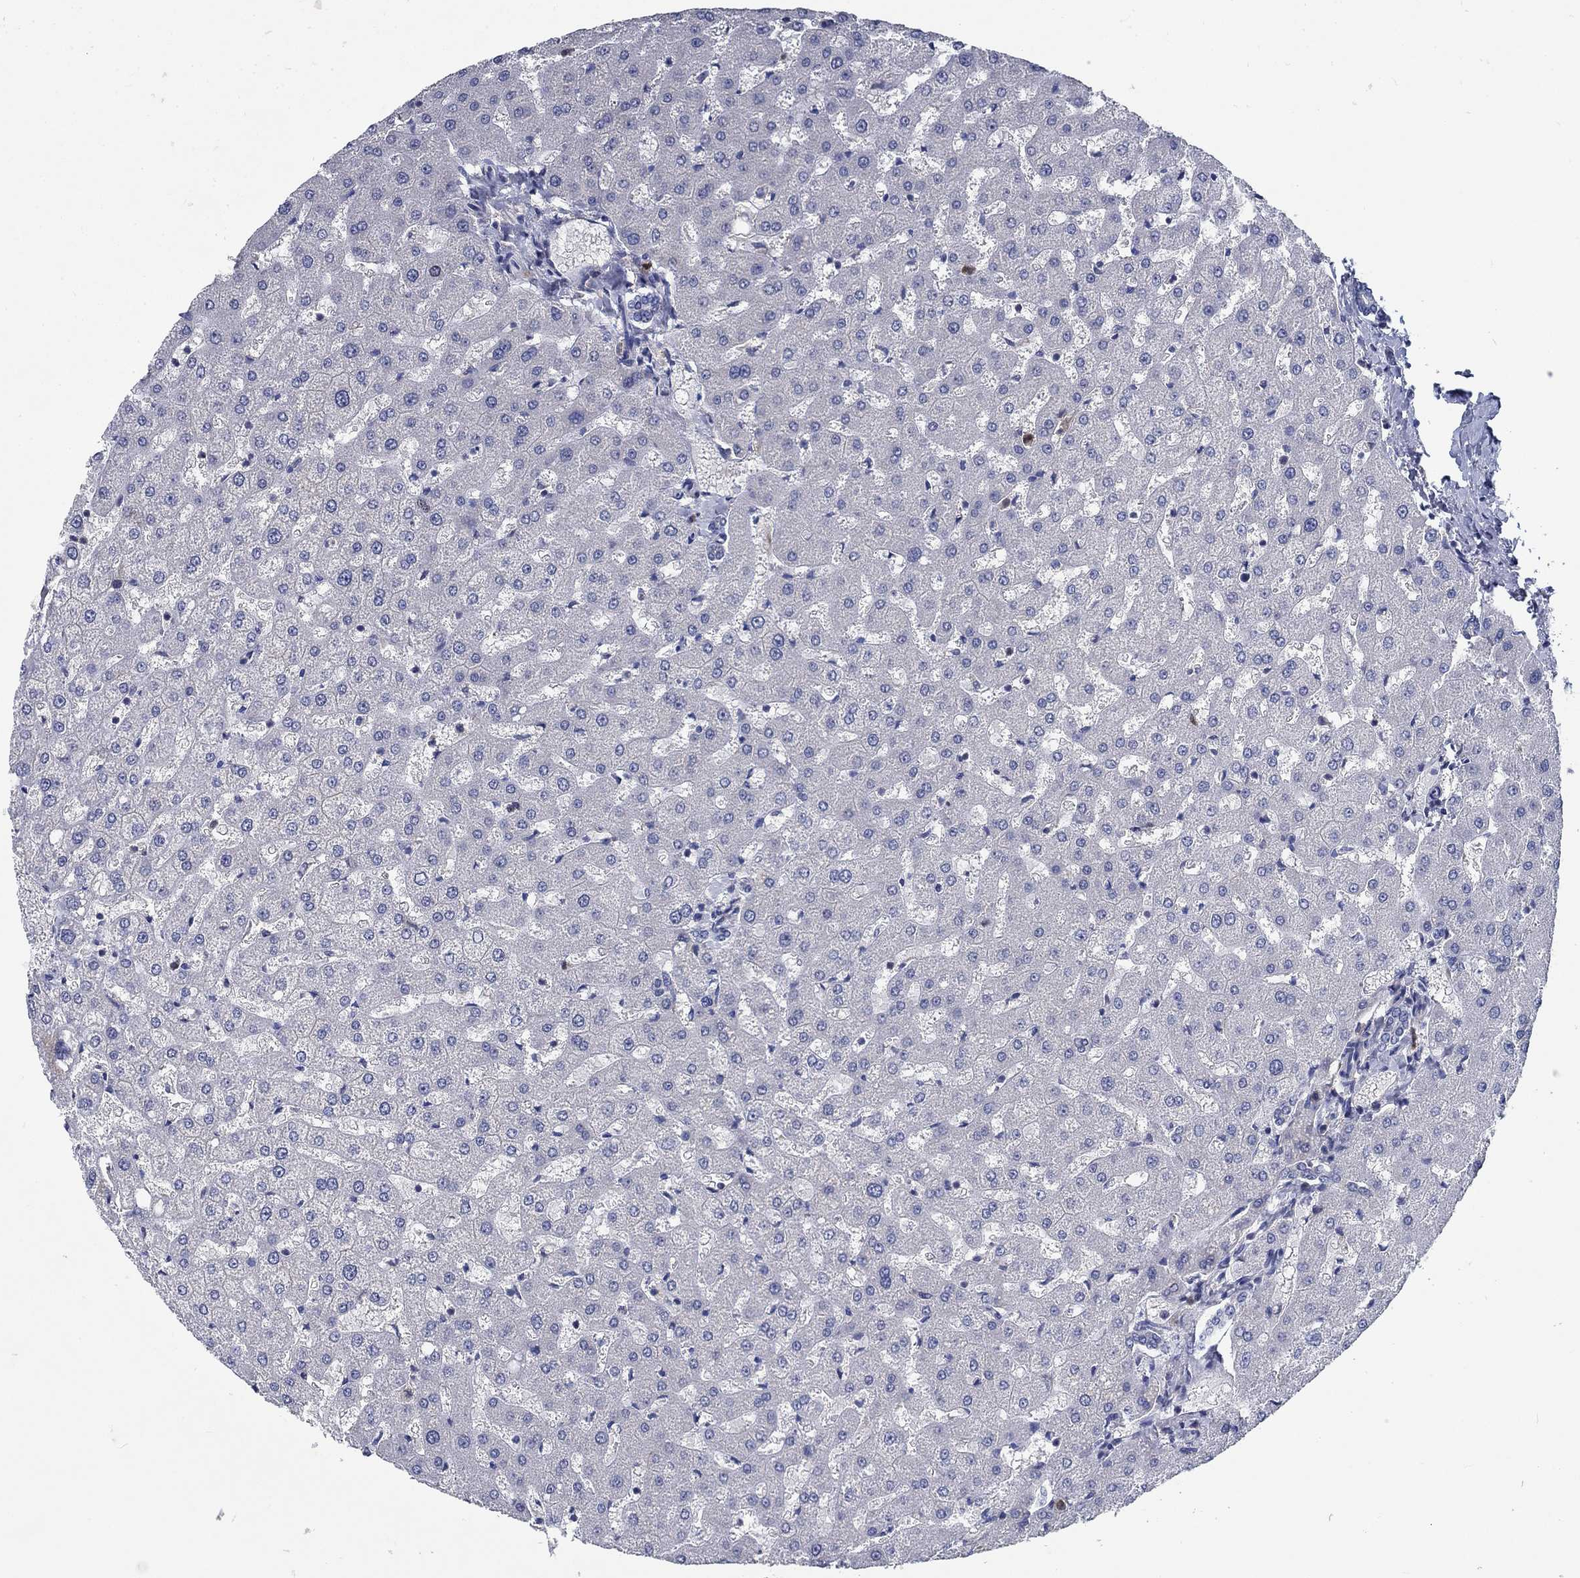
{"staining": {"intensity": "negative", "quantity": "none", "location": "none"}, "tissue": "liver", "cell_type": "Cholangiocytes", "image_type": "normal", "snomed": [{"axis": "morphology", "description": "Normal tissue, NOS"}, {"axis": "topography", "description": "Liver"}], "caption": "DAB immunohistochemical staining of unremarkable human liver reveals no significant positivity in cholangiocytes.", "gene": "MMP24", "patient": {"sex": "female", "age": 50}}